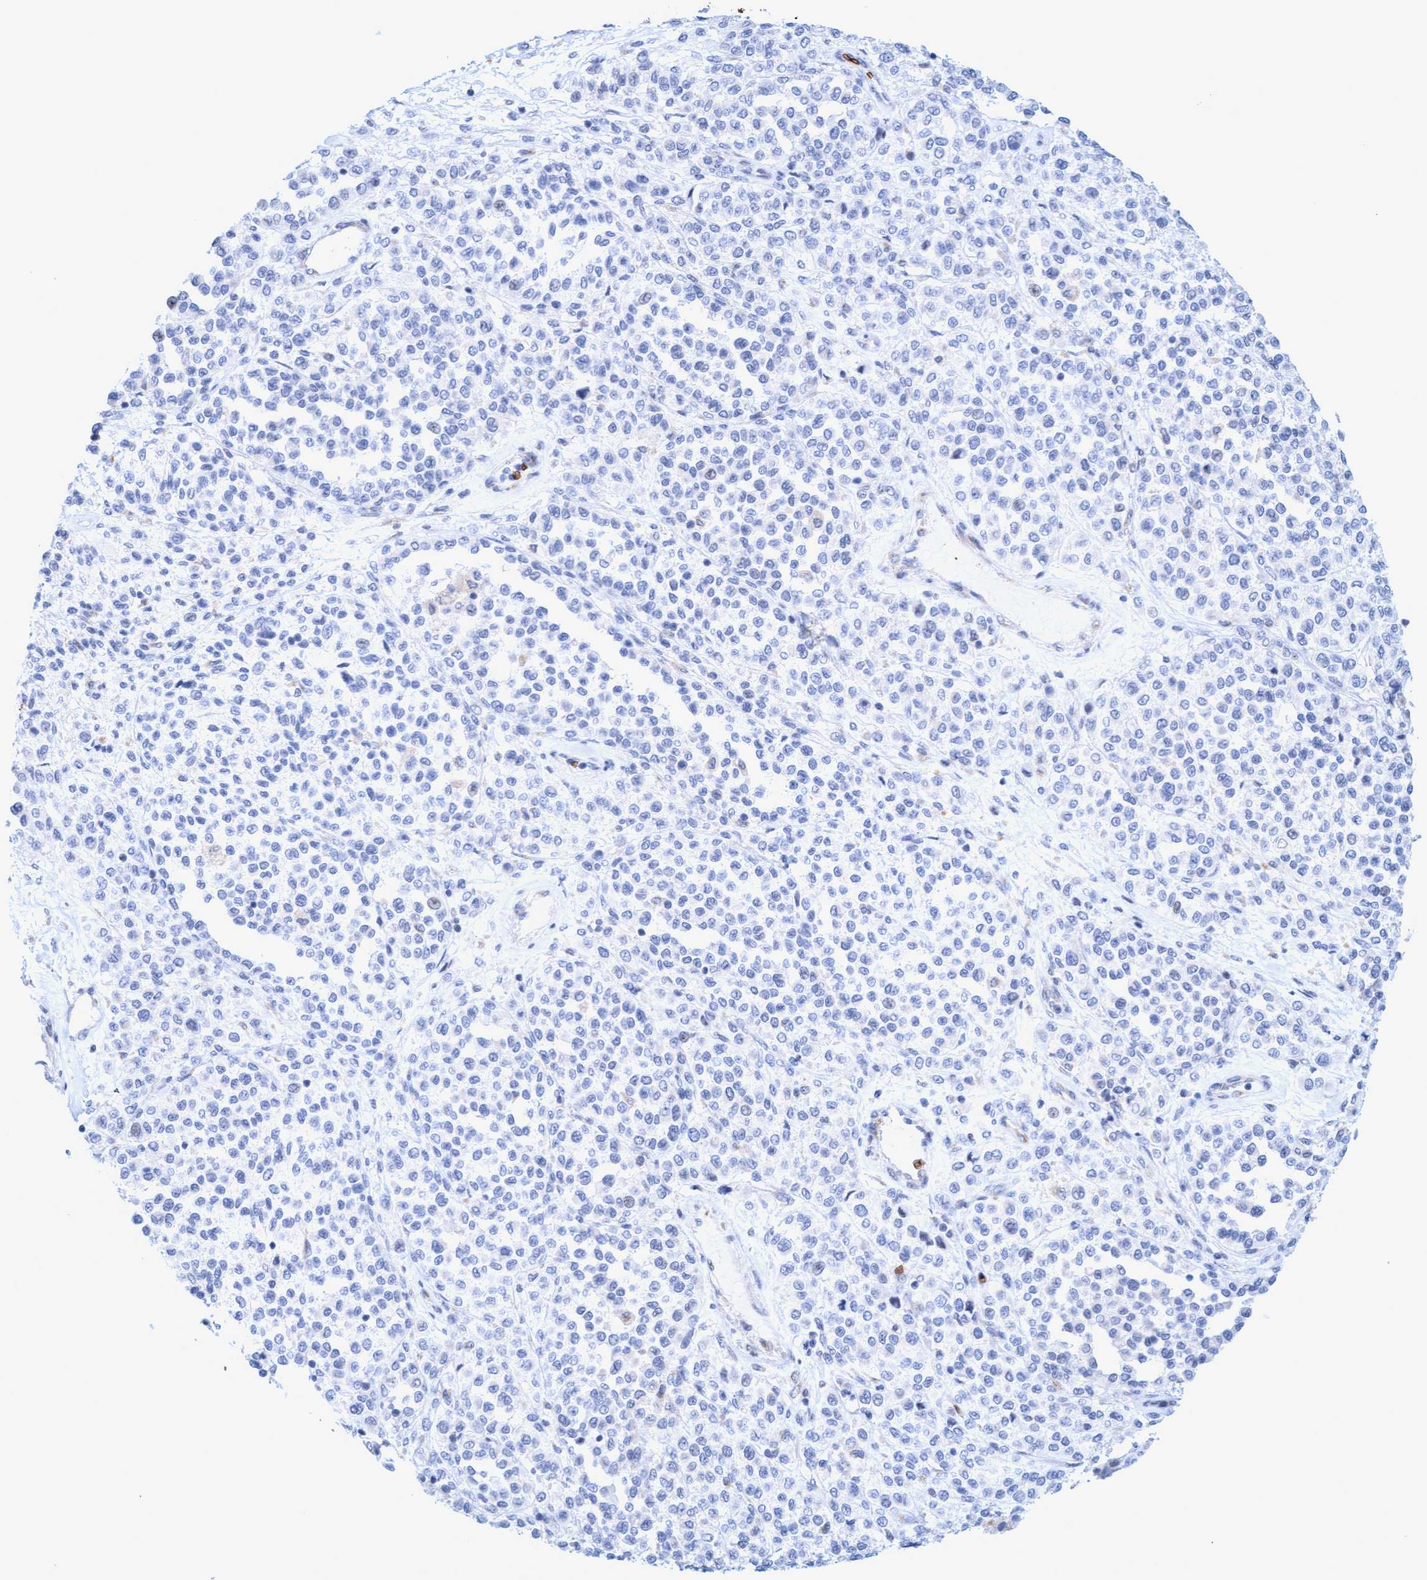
{"staining": {"intensity": "negative", "quantity": "none", "location": "none"}, "tissue": "melanoma", "cell_type": "Tumor cells", "image_type": "cancer", "snomed": [{"axis": "morphology", "description": "Malignant melanoma, Metastatic site"}, {"axis": "topography", "description": "Pancreas"}], "caption": "High magnification brightfield microscopy of melanoma stained with DAB (3,3'-diaminobenzidine) (brown) and counterstained with hematoxylin (blue): tumor cells show no significant positivity.", "gene": "SPEM2", "patient": {"sex": "female", "age": 30}}